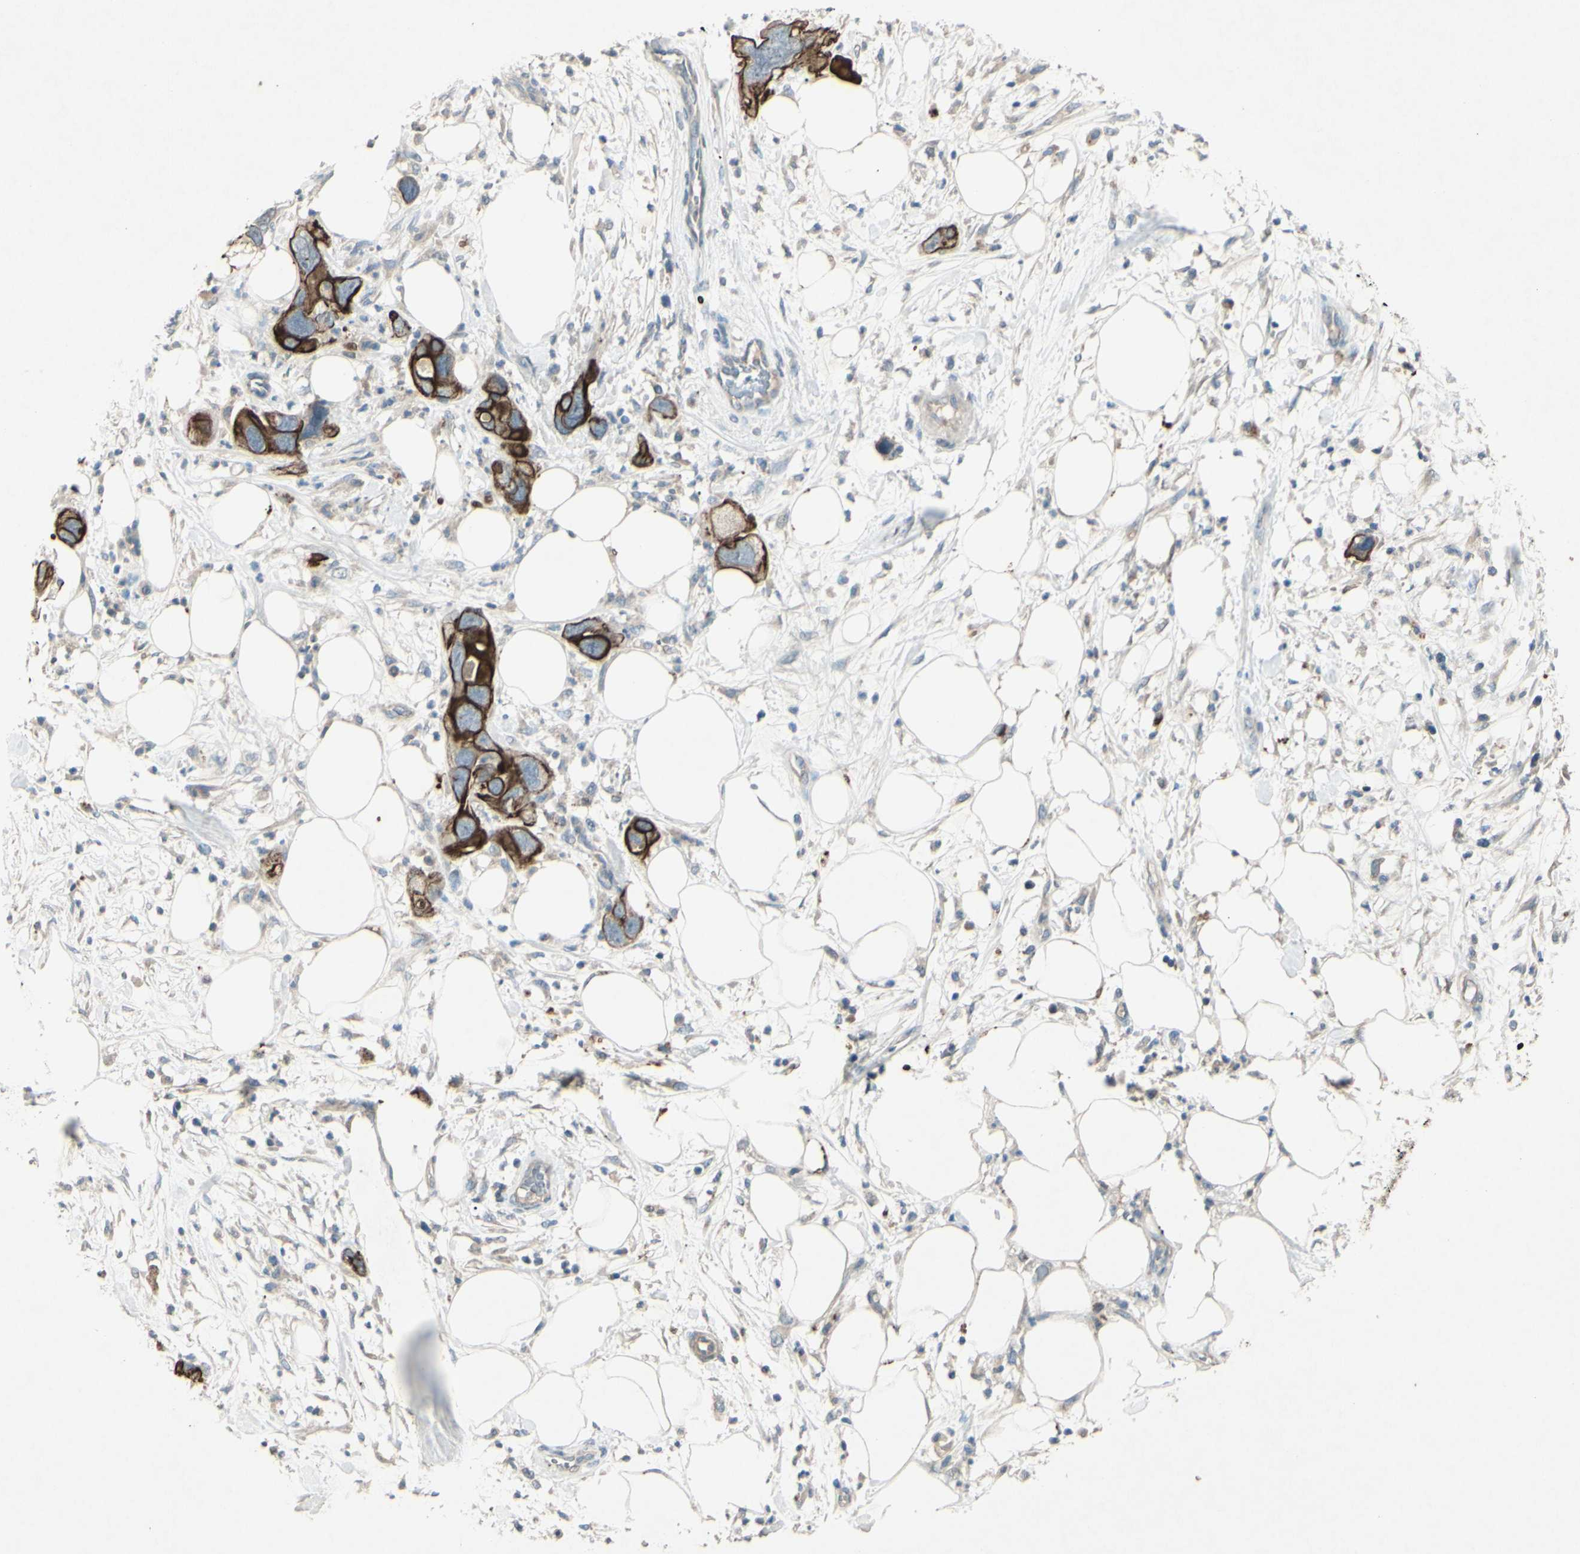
{"staining": {"intensity": "strong", "quantity": "25%-75%", "location": "cytoplasmic/membranous"}, "tissue": "pancreatic cancer", "cell_type": "Tumor cells", "image_type": "cancer", "snomed": [{"axis": "morphology", "description": "Adenocarcinoma, NOS"}, {"axis": "topography", "description": "Pancreas"}], "caption": "Tumor cells reveal strong cytoplasmic/membranous staining in approximately 25%-75% of cells in pancreatic cancer (adenocarcinoma). Using DAB (3,3'-diaminobenzidine) (brown) and hematoxylin (blue) stains, captured at high magnification using brightfield microscopy.", "gene": "TIMM21", "patient": {"sex": "female", "age": 71}}